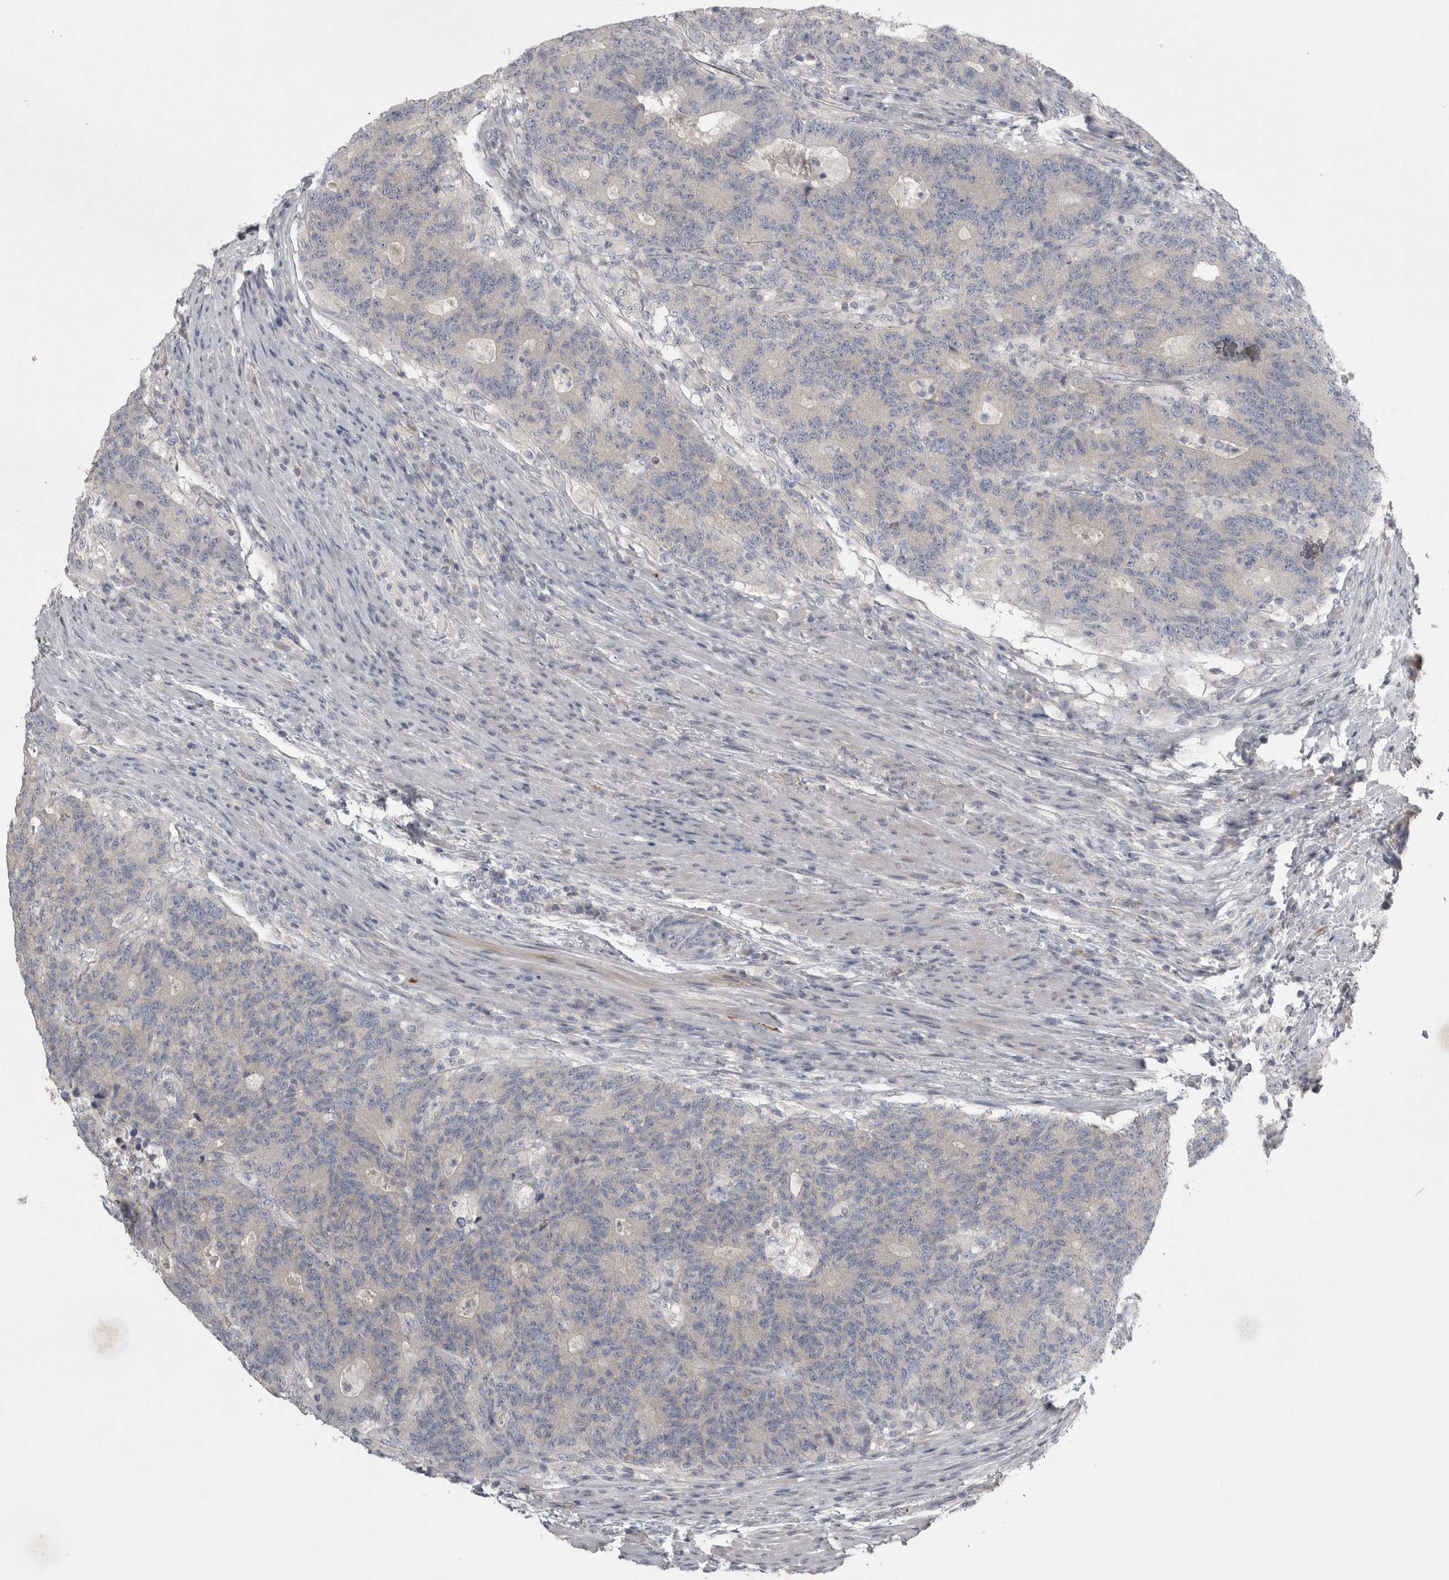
{"staining": {"intensity": "negative", "quantity": "none", "location": "none"}, "tissue": "colorectal cancer", "cell_type": "Tumor cells", "image_type": "cancer", "snomed": [{"axis": "morphology", "description": "Normal tissue, NOS"}, {"axis": "morphology", "description": "Adenocarcinoma, NOS"}, {"axis": "topography", "description": "Colon"}], "caption": "High magnification brightfield microscopy of adenocarcinoma (colorectal) stained with DAB (brown) and counterstained with hematoxylin (blue): tumor cells show no significant expression.", "gene": "ENPP7", "patient": {"sex": "female", "age": 75}}